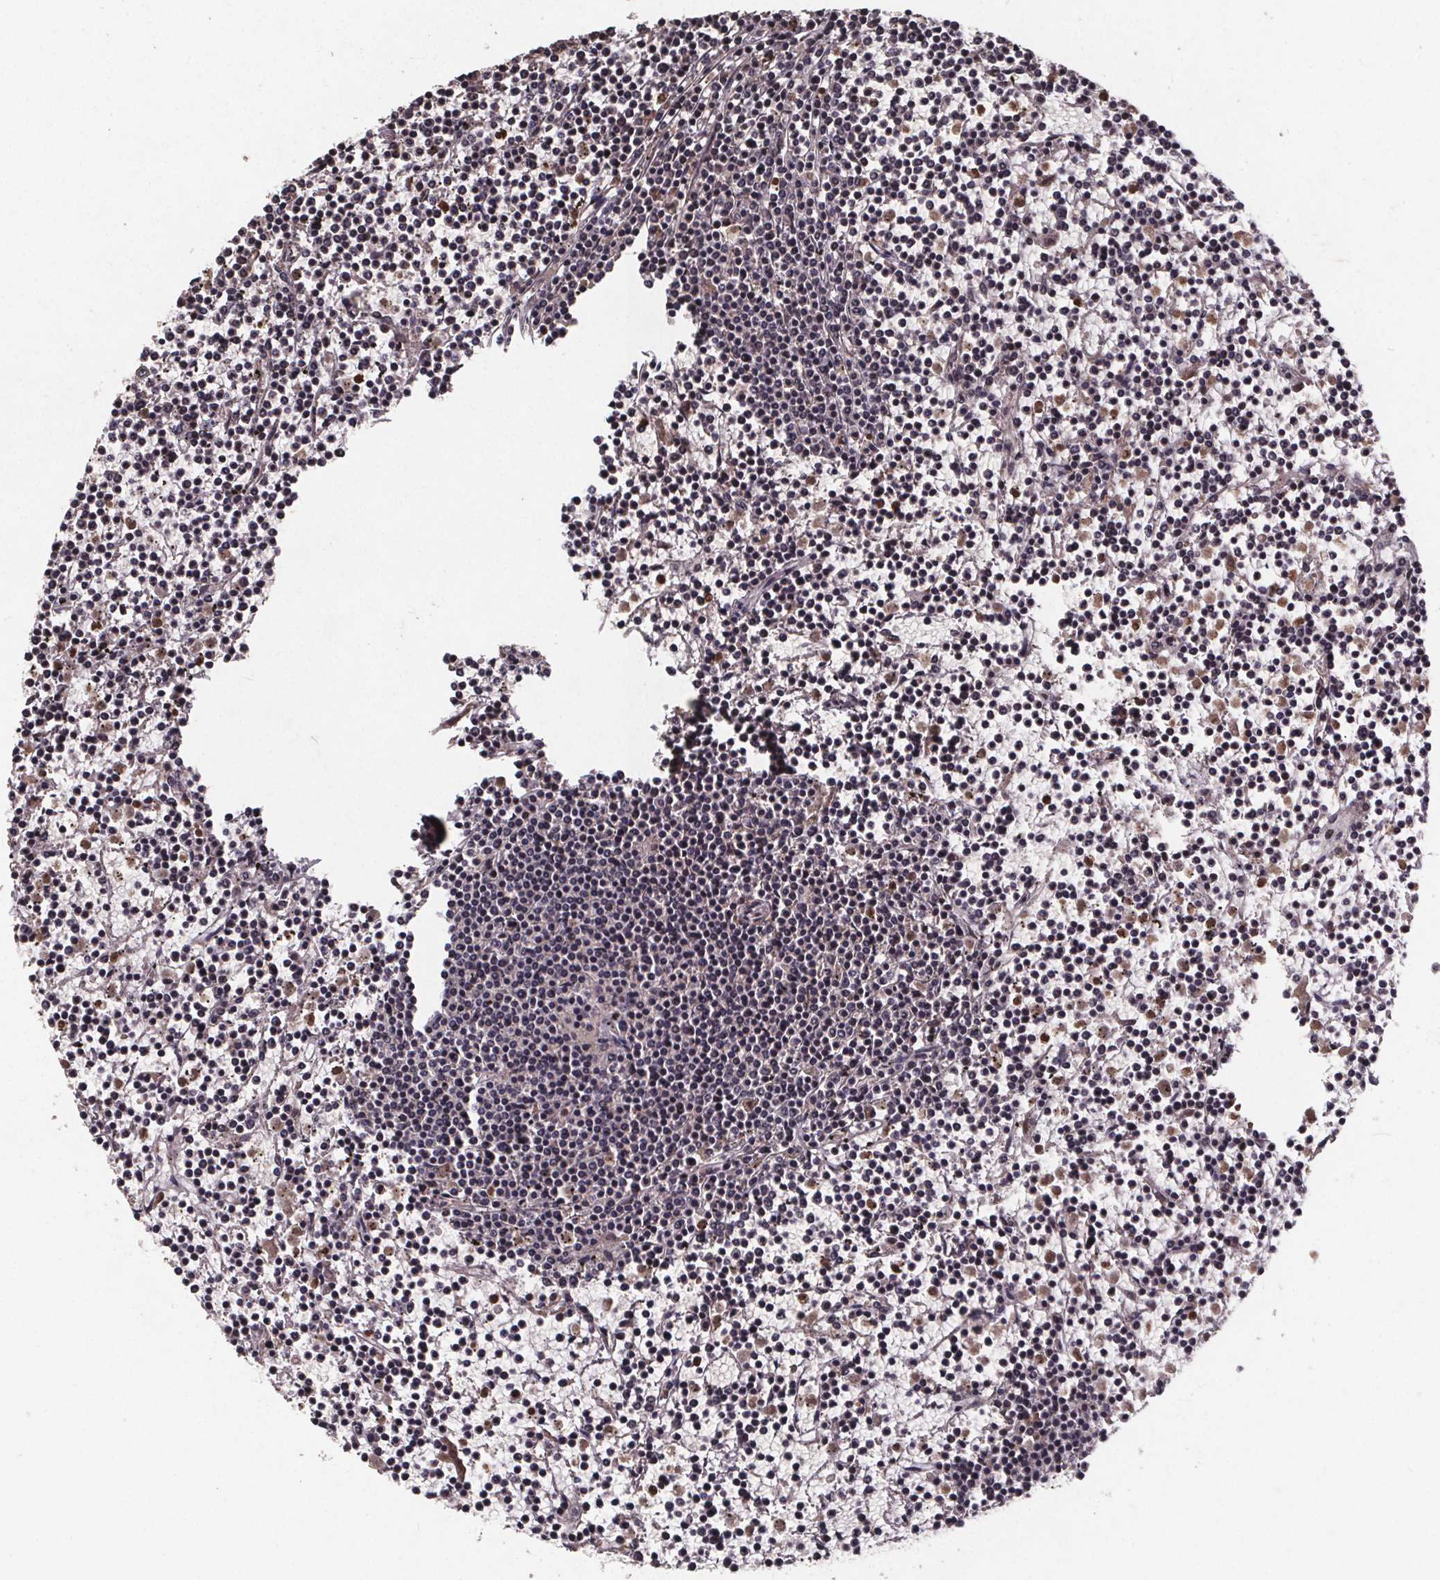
{"staining": {"intensity": "negative", "quantity": "none", "location": "none"}, "tissue": "lymphoma", "cell_type": "Tumor cells", "image_type": "cancer", "snomed": [{"axis": "morphology", "description": "Malignant lymphoma, non-Hodgkin's type, Low grade"}, {"axis": "topography", "description": "Spleen"}], "caption": "An immunohistochemistry (IHC) histopathology image of lymphoma is shown. There is no staining in tumor cells of lymphoma.", "gene": "GPX3", "patient": {"sex": "female", "age": 19}}